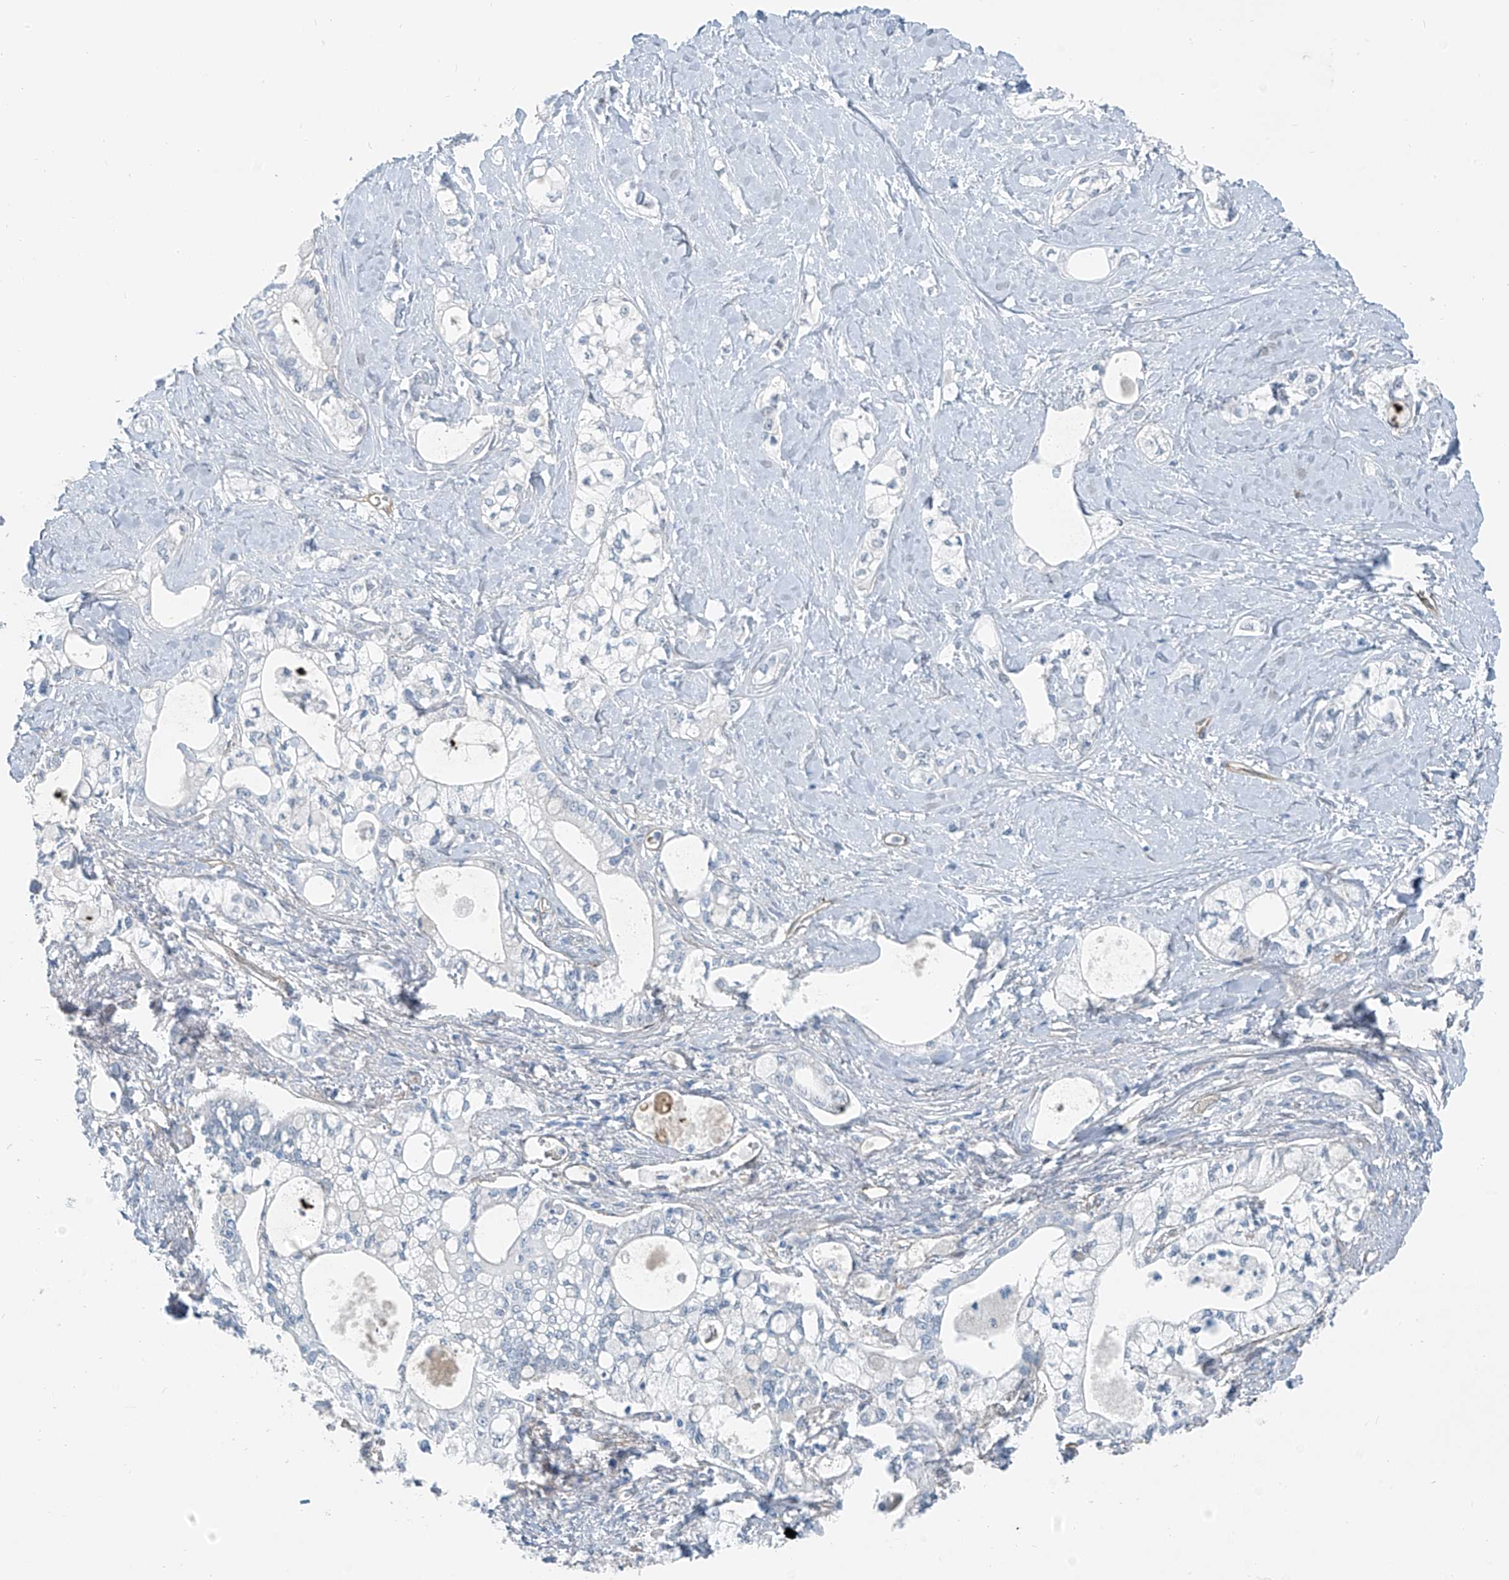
{"staining": {"intensity": "negative", "quantity": "none", "location": "none"}, "tissue": "pancreatic cancer", "cell_type": "Tumor cells", "image_type": "cancer", "snomed": [{"axis": "morphology", "description": "Adenocarcinoma, NOS"}, {"axis": "topography", "description": "Pancreas"}], "caption": "IHC of pancreatic adenocarcinoma displays no staining in tumor cells.", "gene": "TNS2", "patient": {"sex": "male", "age": 70}}